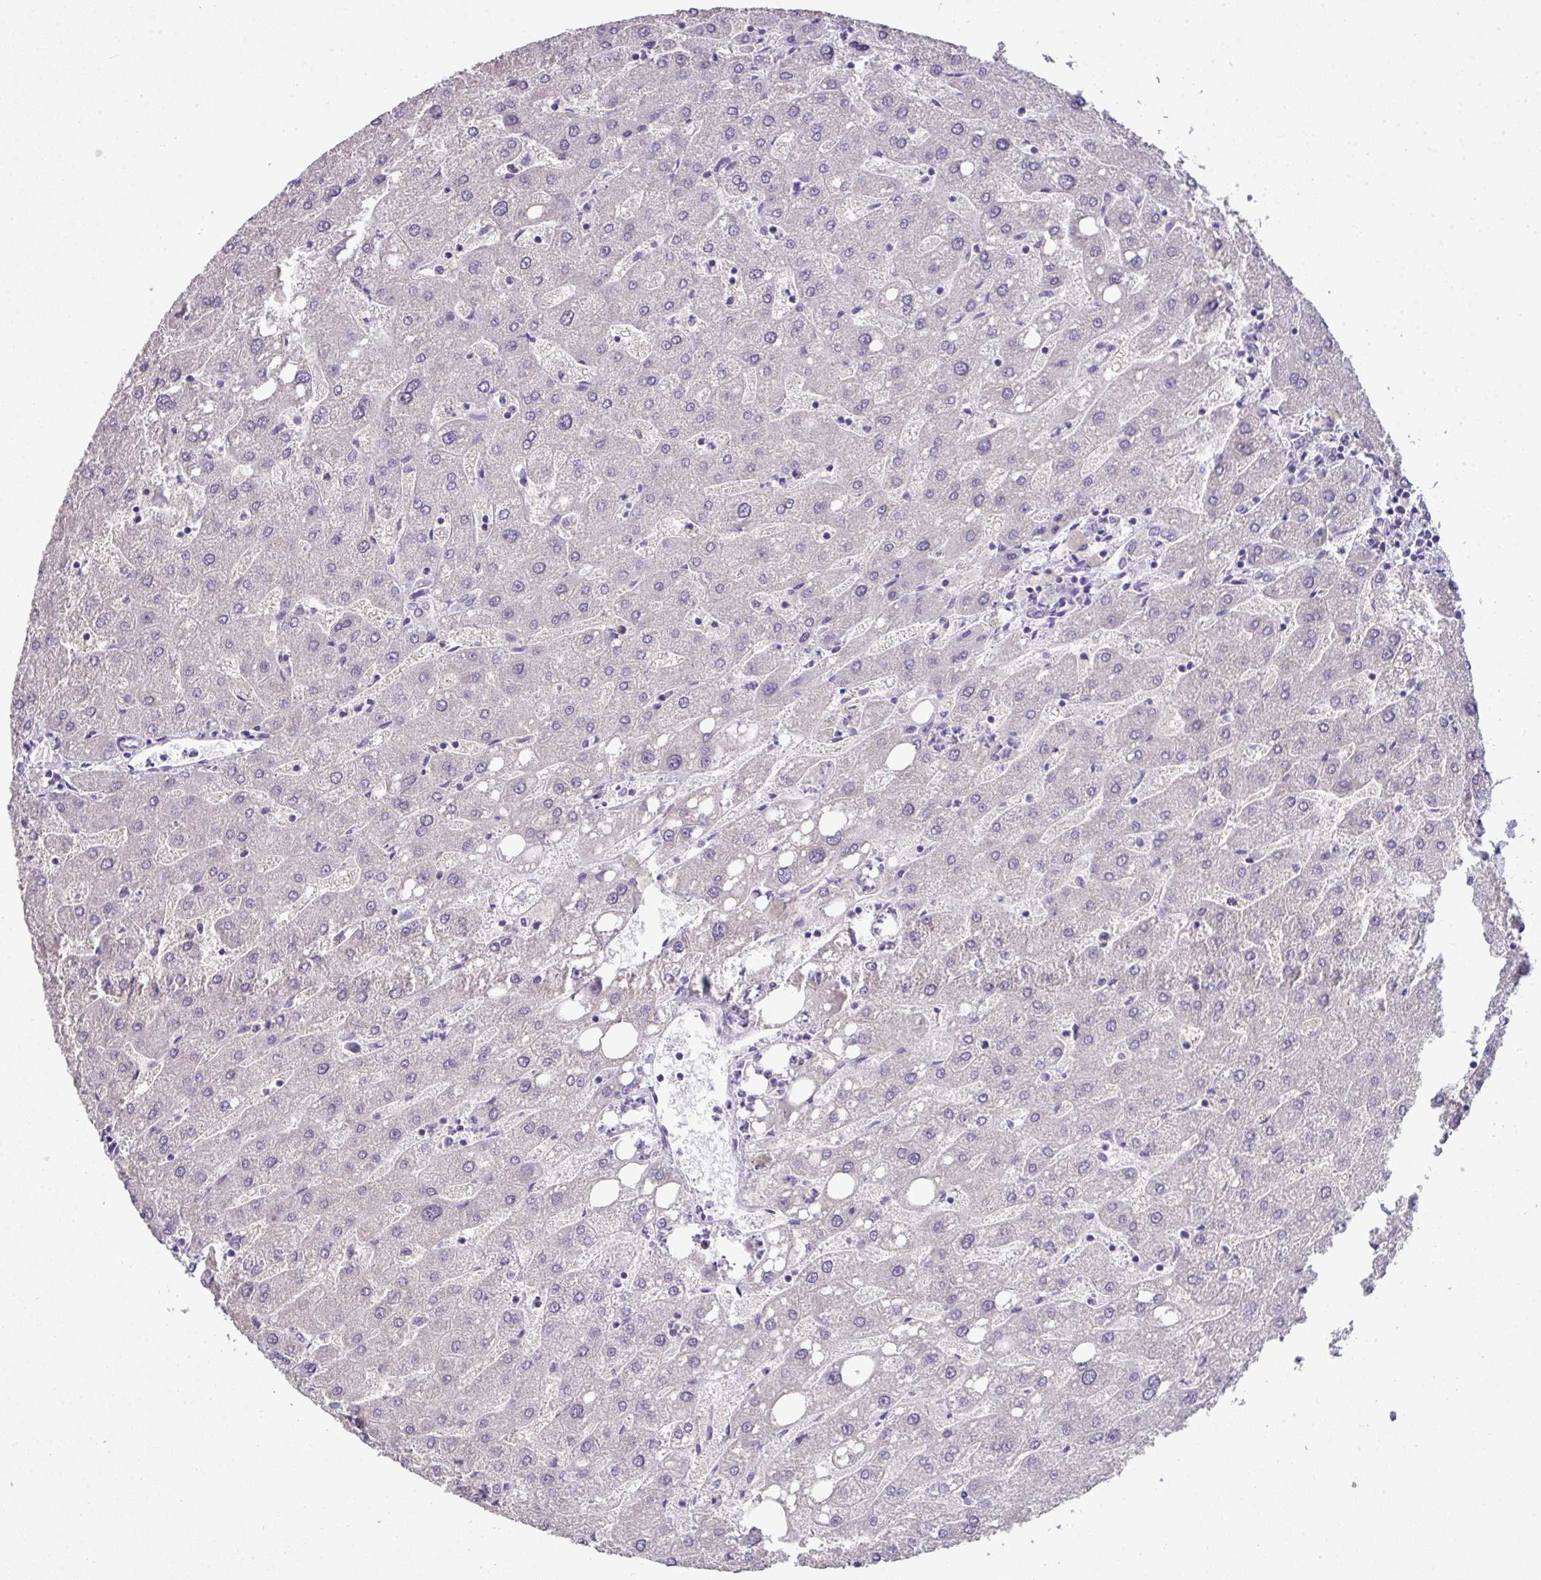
{"staining": {"intensity": "negative", "quantity": "none", "location": "none"}, "tissue": "liver", "cell_type": "Cholangiocytes", "image_type": "normal", "snomed": [{"axis": "morphology", "description": "Normal tissue, NOS"}, {"axis": "topography", "description": "Liver"}], "caption": "Immunohistochemistry (IHC) photomicrograph of unremarkable liver stained for a protein (brown), which shows no expression in cholangiocytes.", "gene": "PALS2", "patient": {"sex": "male", "age": 67}}